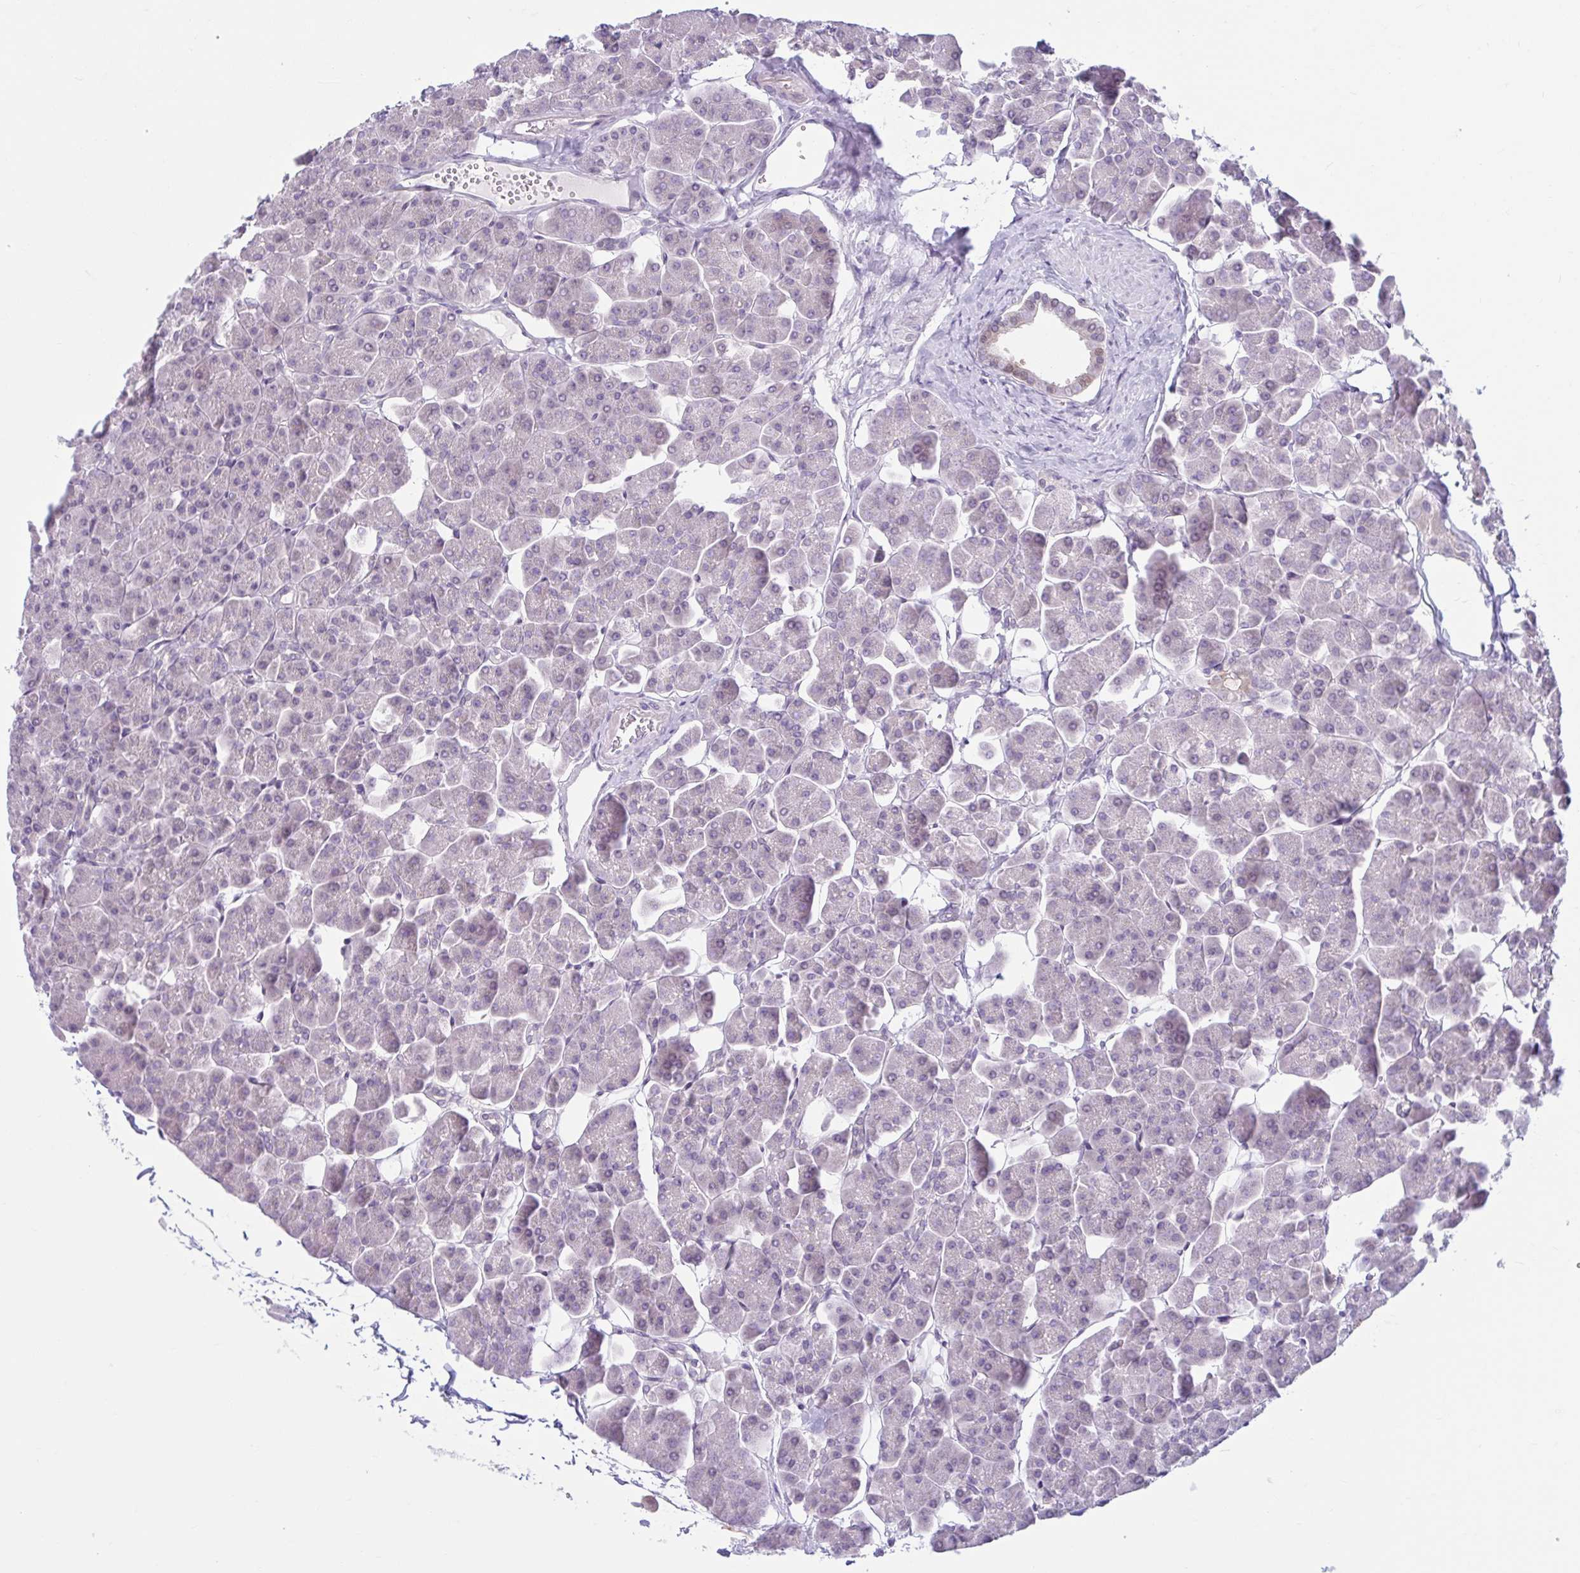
{"staining": {"intensity": "negative", "quantity": "none", "location": "none"}, "tissue": "pancreas", "cell_type": "Exocrine glandular cells", "image_type": "normal", "snomed": [{"axis": "morphology", "description": "Normal tissue, NOS"}, {"axis": "topography", "description": "Pancreas"}, {"axis": "topography", "description": "Peripheral nerve tissue"}], "caption": "Immunohistochemistry (IHC) image of normal human pancreas stained for a protein (brown), which demonstrates no expression in exocrine glandular cells.", "gene": "FAM153A", "patient": {"sex": "male", "age": 54}}